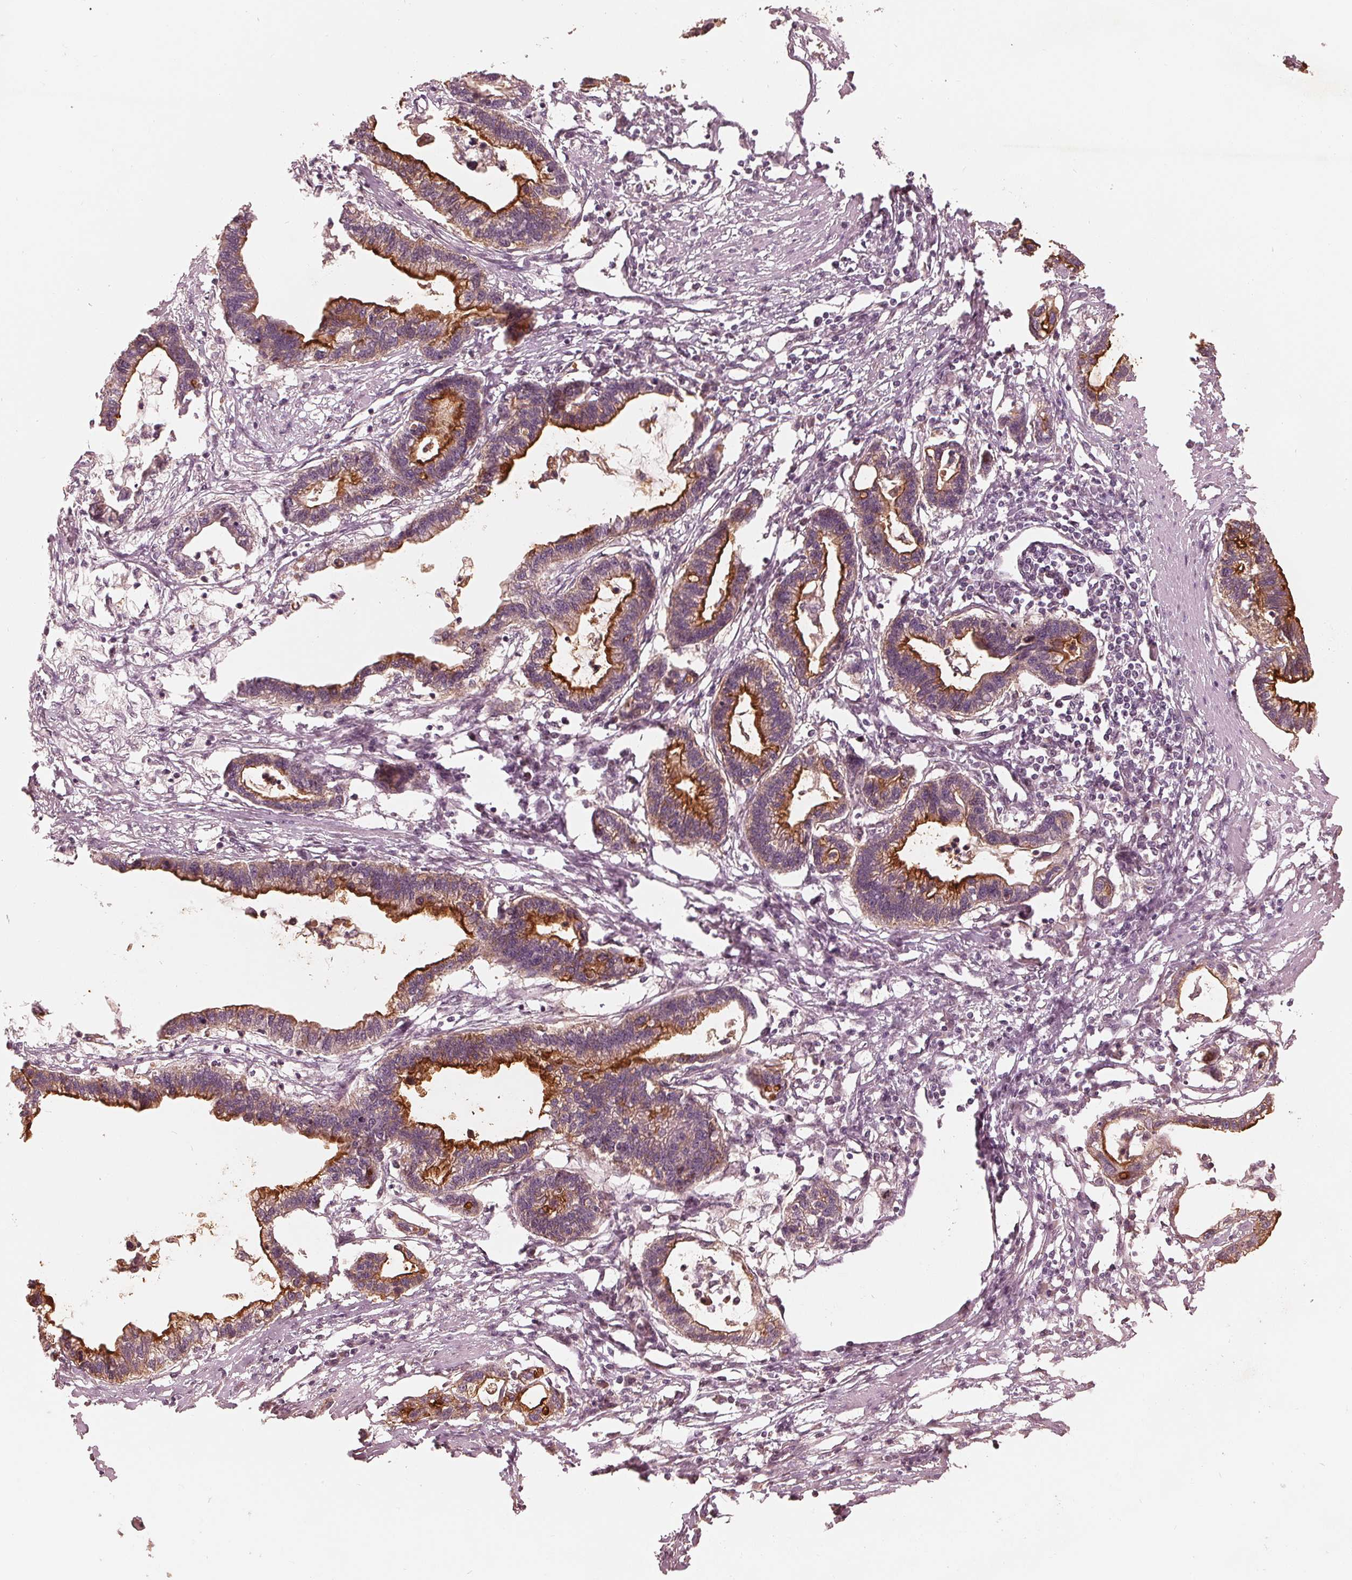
{"staining": {"intensity": "moderate", "quantity": "<25%", "location": "cytoplasmic/membranous"}, "tissue": "stomach cancer", "cell_type": "Tumor cells", "image_type": "cancer", "snomed": [{"axis": "morphology", "description": "Adenocarcinoma, NOS"}, {"axis": "topography", "description": "Stomach"}], "caption": "Protein staining demonstrates moderate cytoplasmic/membranous expression in approximately <25% of tumor cells in adenocarcinoma (stomach). (brown staining indicates protein expression, while blue staining denotes nuclei).", "gene": "ZNF471", "patient": {"sex": "male", "age": 83}}